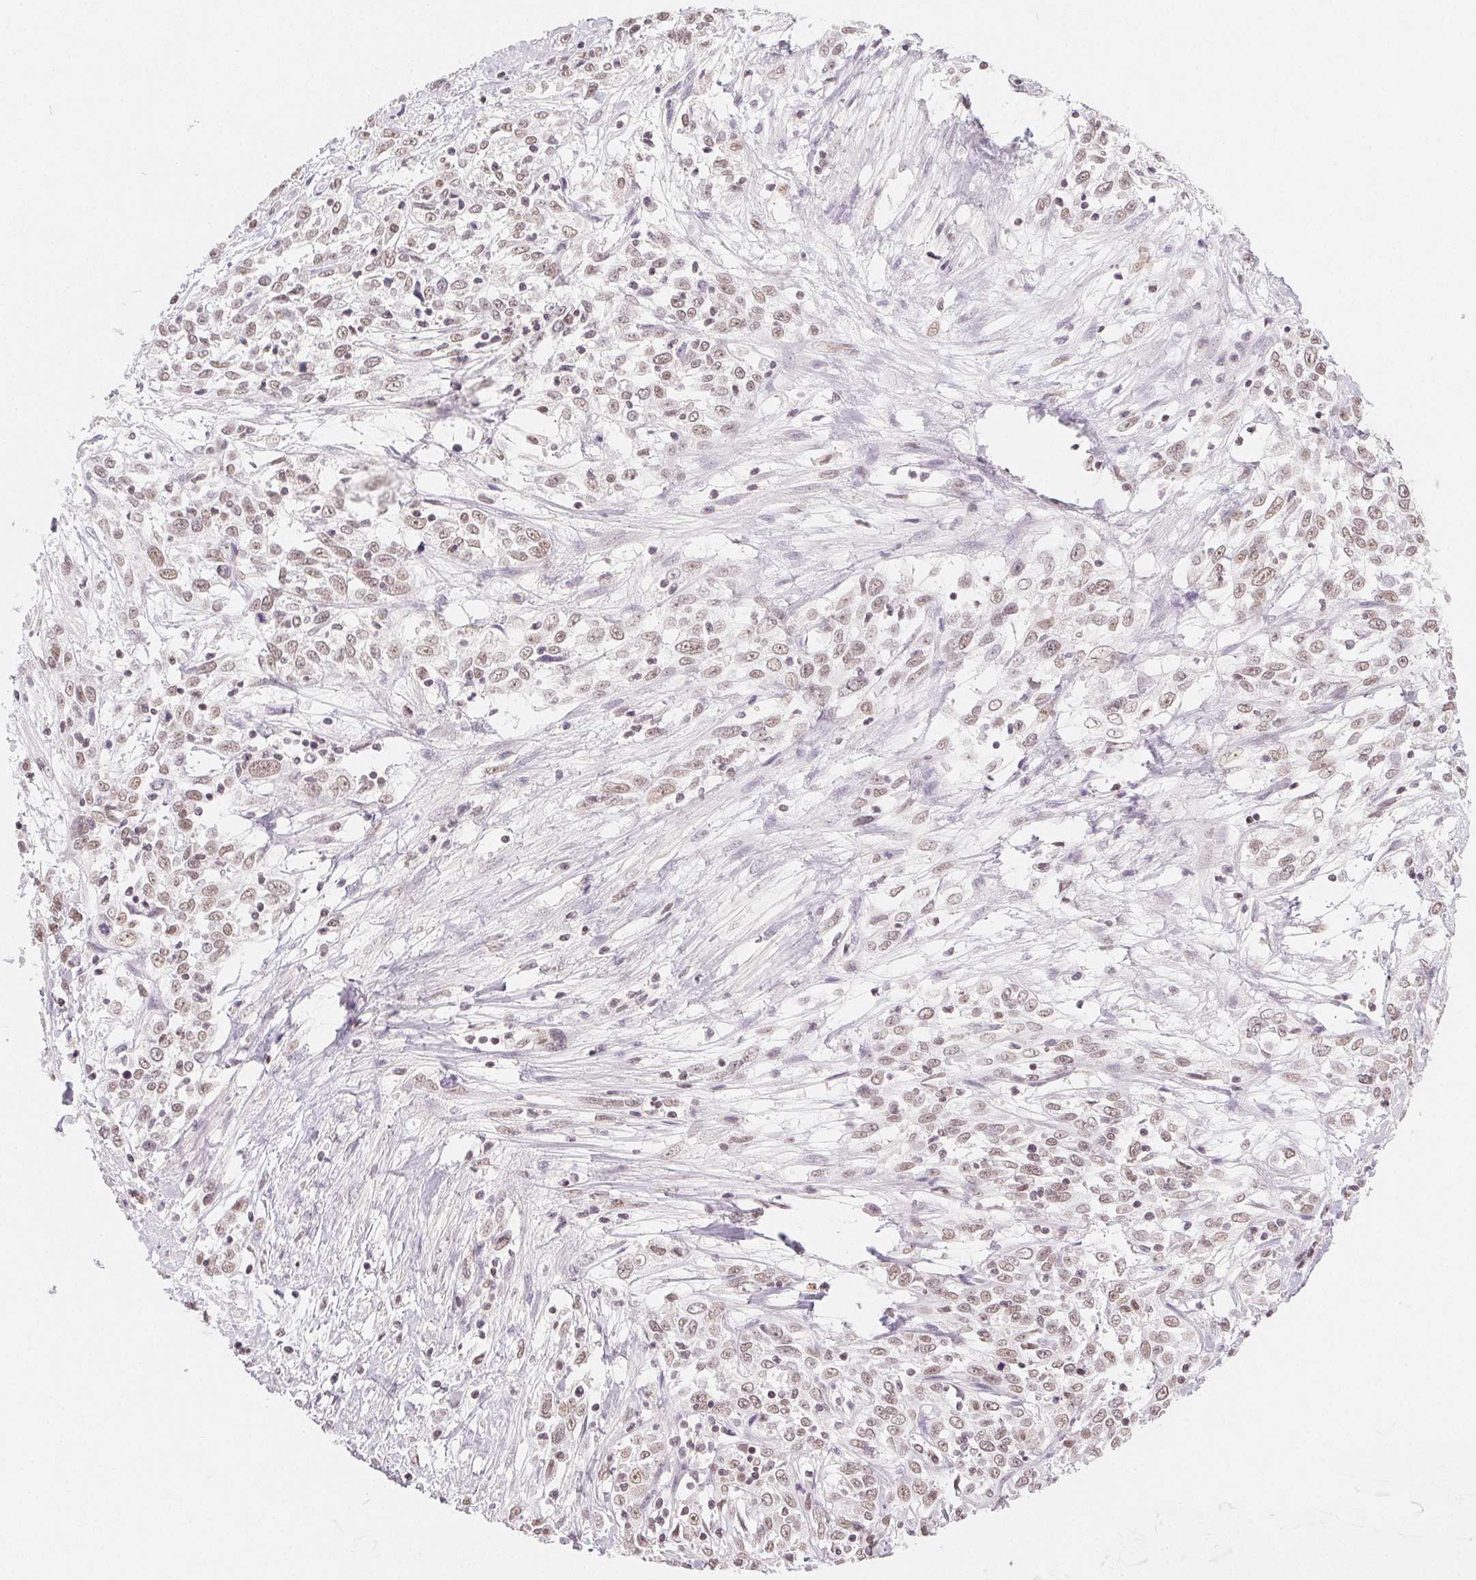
{"staining": {"intensity": "weak", "quantity": ">75%", "location": "nuclear"}, "tissue": "cervical cancer", "cell_type": "Tumor cells", "image_type": "cancer", "snomed": [{"axis": "morphology", "description": "Adenocarcinoma, NOS"}, {"axis": "topography", "description": "Cervix"}], "caption": "Cervical adenocarcinoma stained with a protein marker exhibits weak staining in tumor cells.", "gene": "NXF3", "patient": {"sex": "female", "age": 40}}